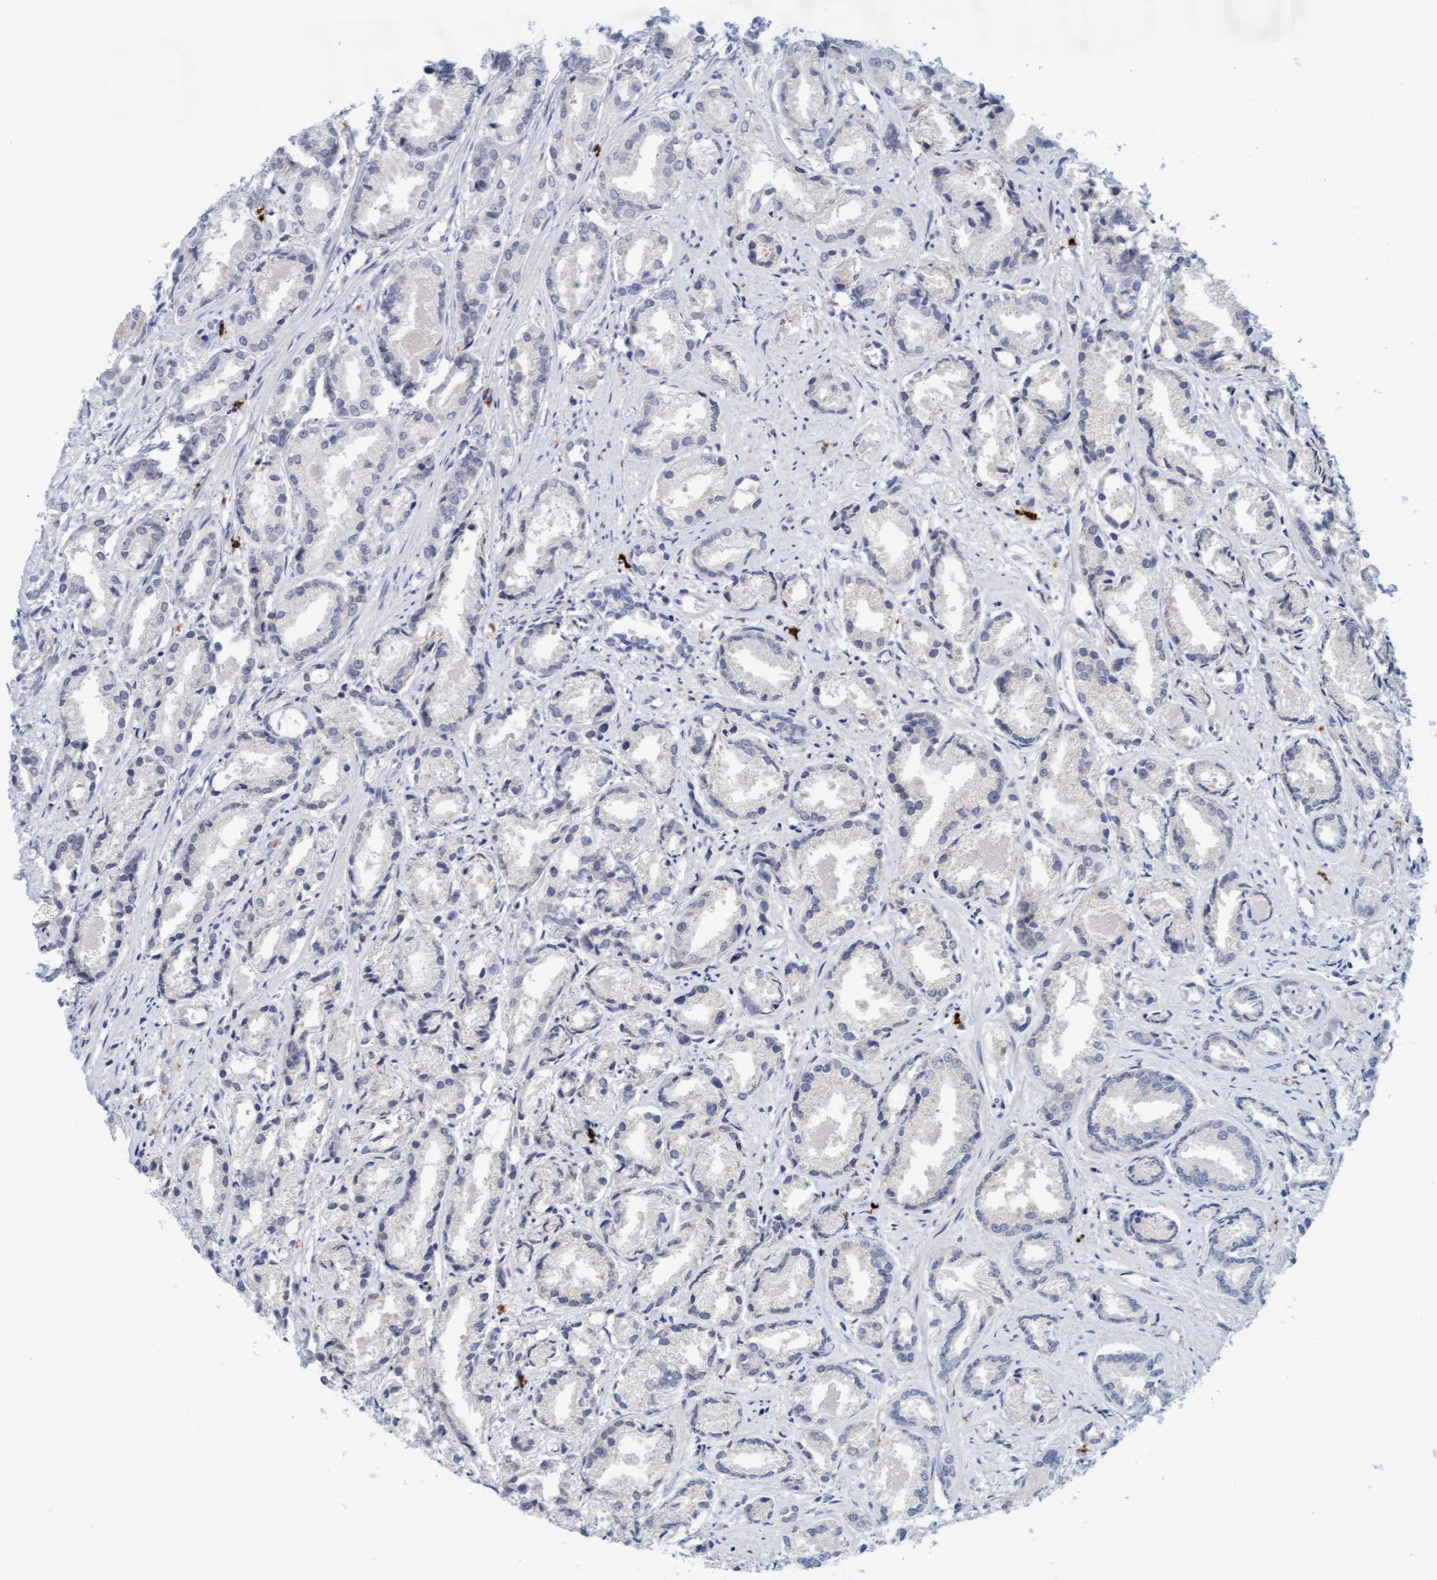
{"staining": {"intensity": "negative", "quantity": "none", "location": "none"}, "tissue": "prostate cancer", "cell_type": "Tumor cells", "image_type": "cancer", "snomed": [{"axis": "morphology", "description": "Adenocarcinoma, Low grade"}, {"axis": "topography", "description": "Prostate"}], "caption": "A histopathology image of human adenocarcinoma (low-grade) (prostate) is negative for staining in tumor cells.", "gene": "CPA3", "patient": {"sex": "male", "age": 72}}